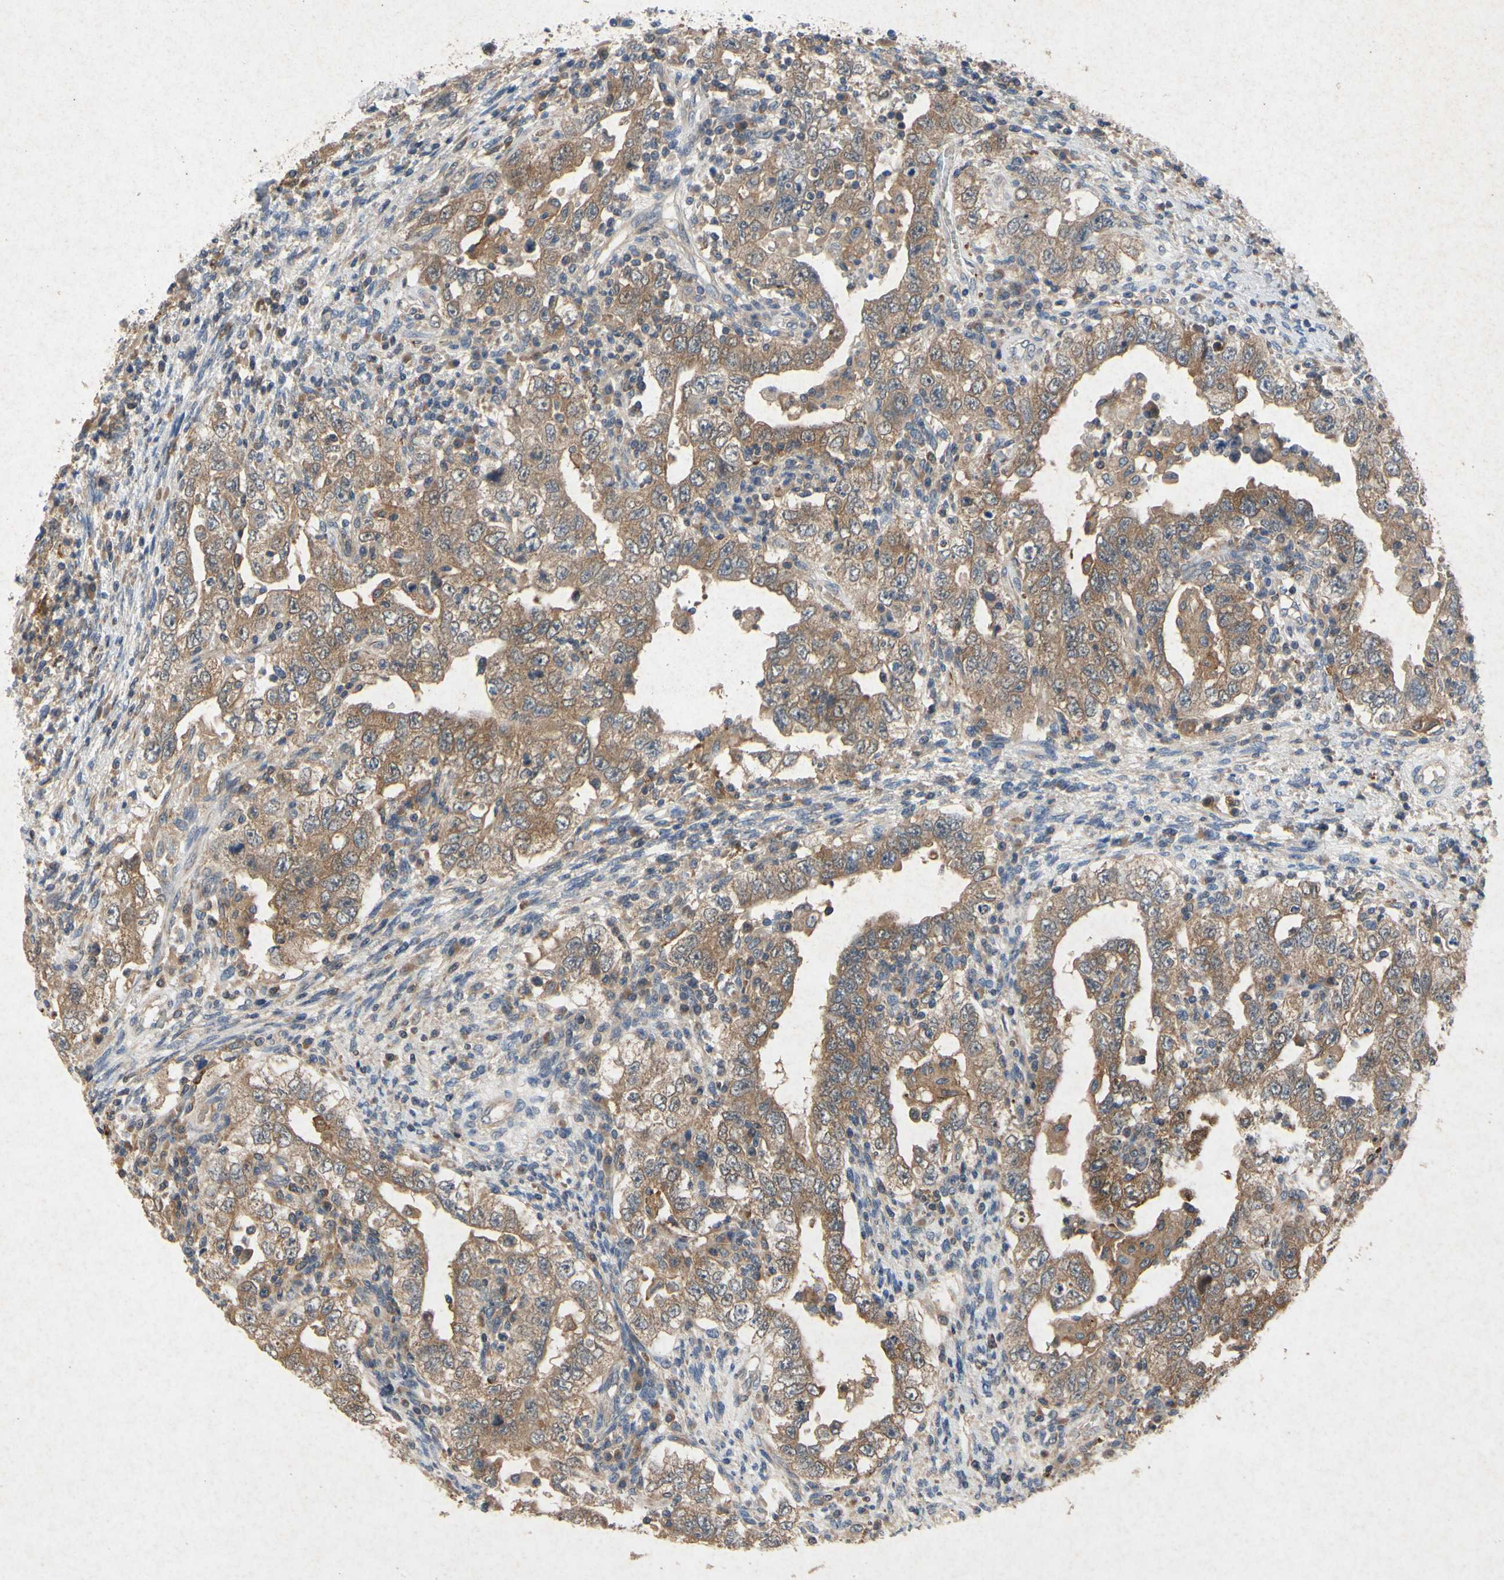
{"staining": {"intensity": "moderate", "quantity": ">75%", "location": "cytoplasmic/membranous"}, "tissue": "testis cancer", "cell_type": "Tumor cells", "image_type": "cancer", "snomed": [{"axis": "morphology", "description": "Carcinoma, Embryonal, NOS"}, {"axis": "topography", "description": "Testis"}], "caption": "A photomicrograph of testis cancer (embryonal carcinoma) stained for a protein exhibits moderate cytoplasmic/membranous brown staining in tumor cells.", "gene": "RPS6KA1", "patient": {"sex": "male", "age": 26}}